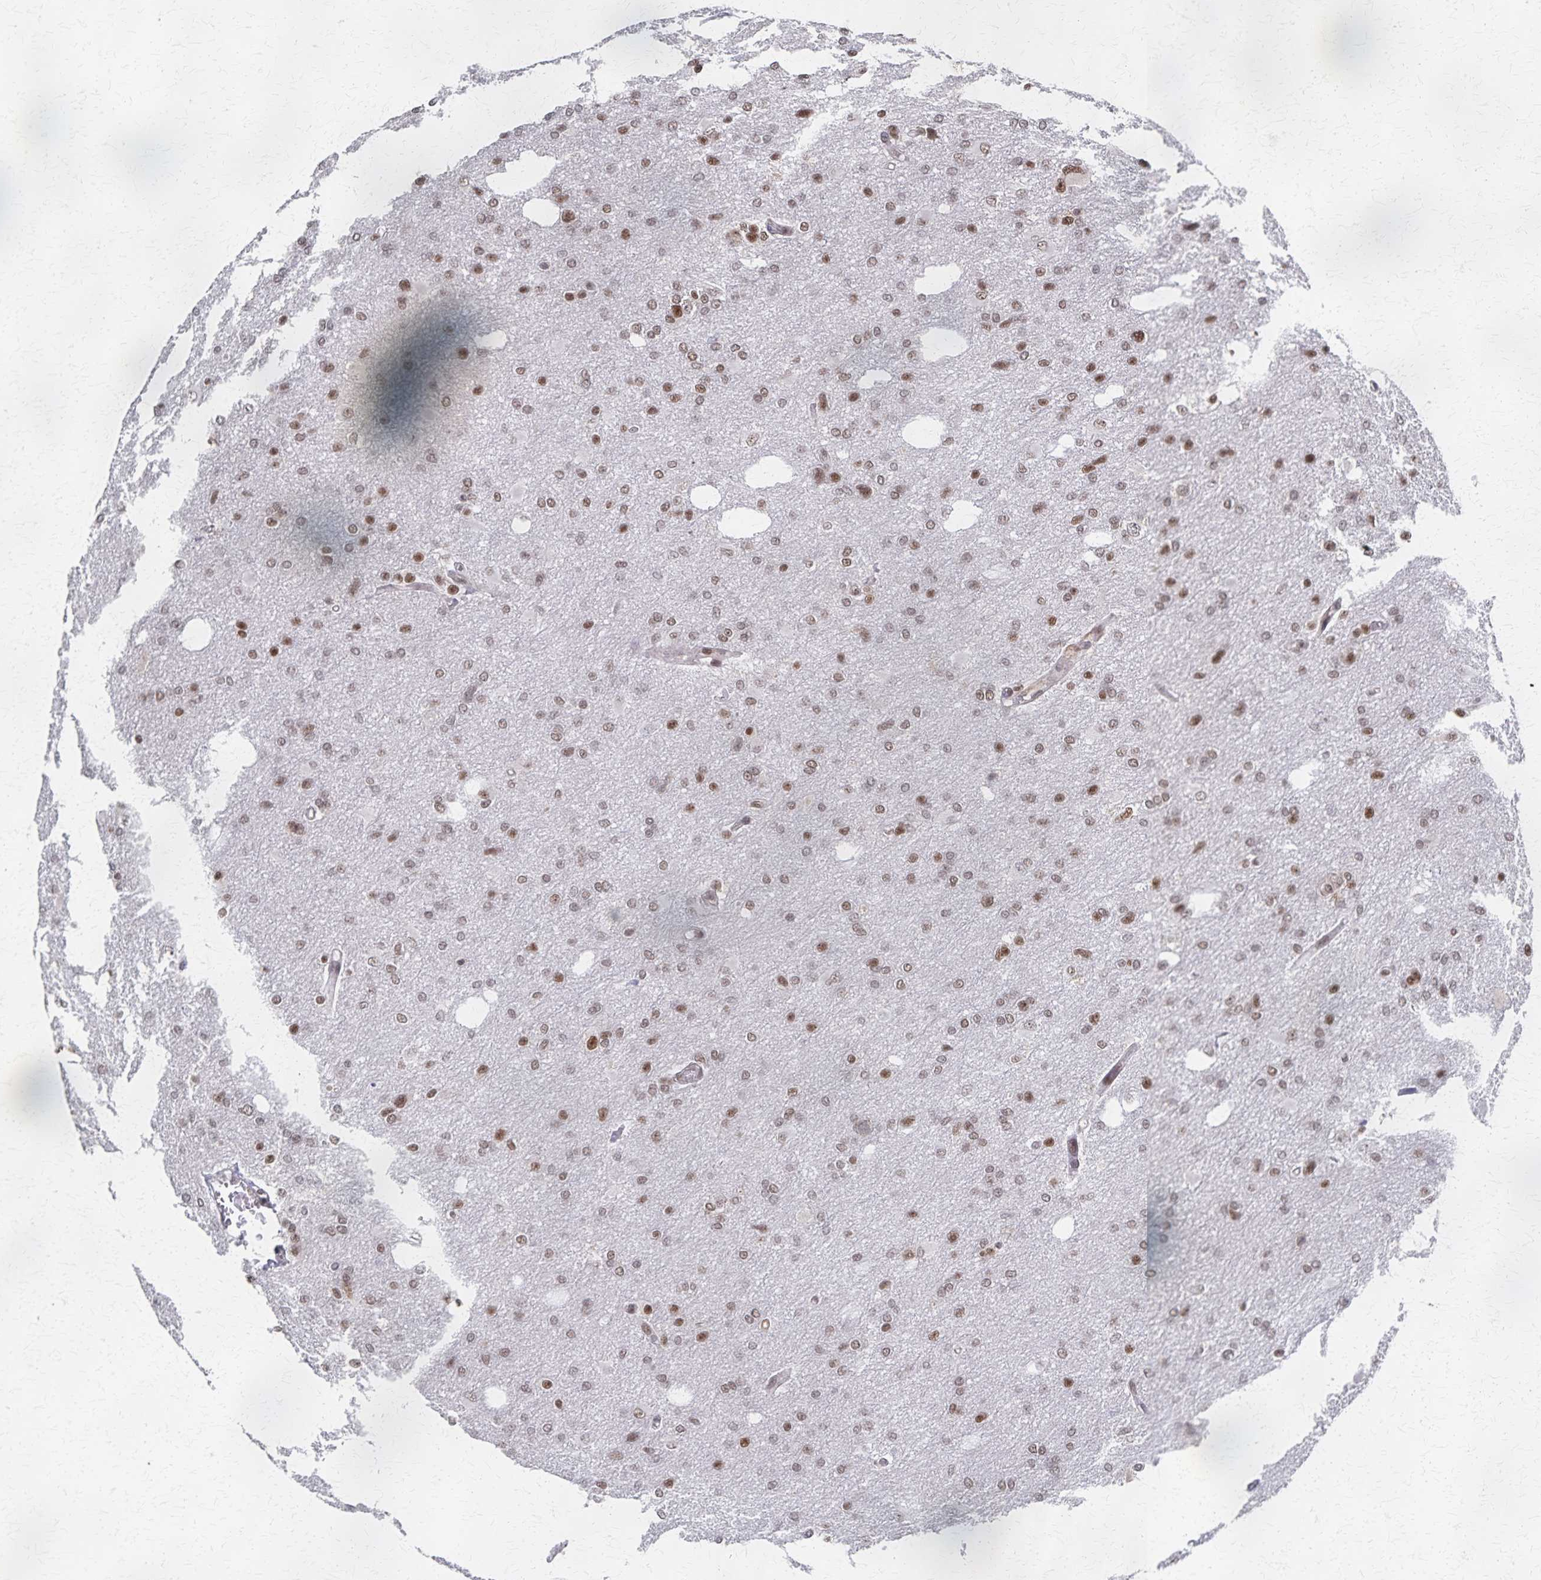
{"staining": {"intensity": "moderate", "quantity": ">75%", "location": "nuclear"}, "tissue": "glioma", "cell_type": "Tumor cells", "image_type": "cancer", "snomed": [{"axis": "morphology", "description": "Glioma, malignant, Low grade"}, {"axis": "topography", "description": "Brain"}], "caption": "This is an image of immunohistochemistry (IHC) staining of malignant glioma (low-grade), which shows moderate expression in the nuclear of tumor cells.", "gene": "GTF2B", "patient": {"sex": "male", "age": 26}}